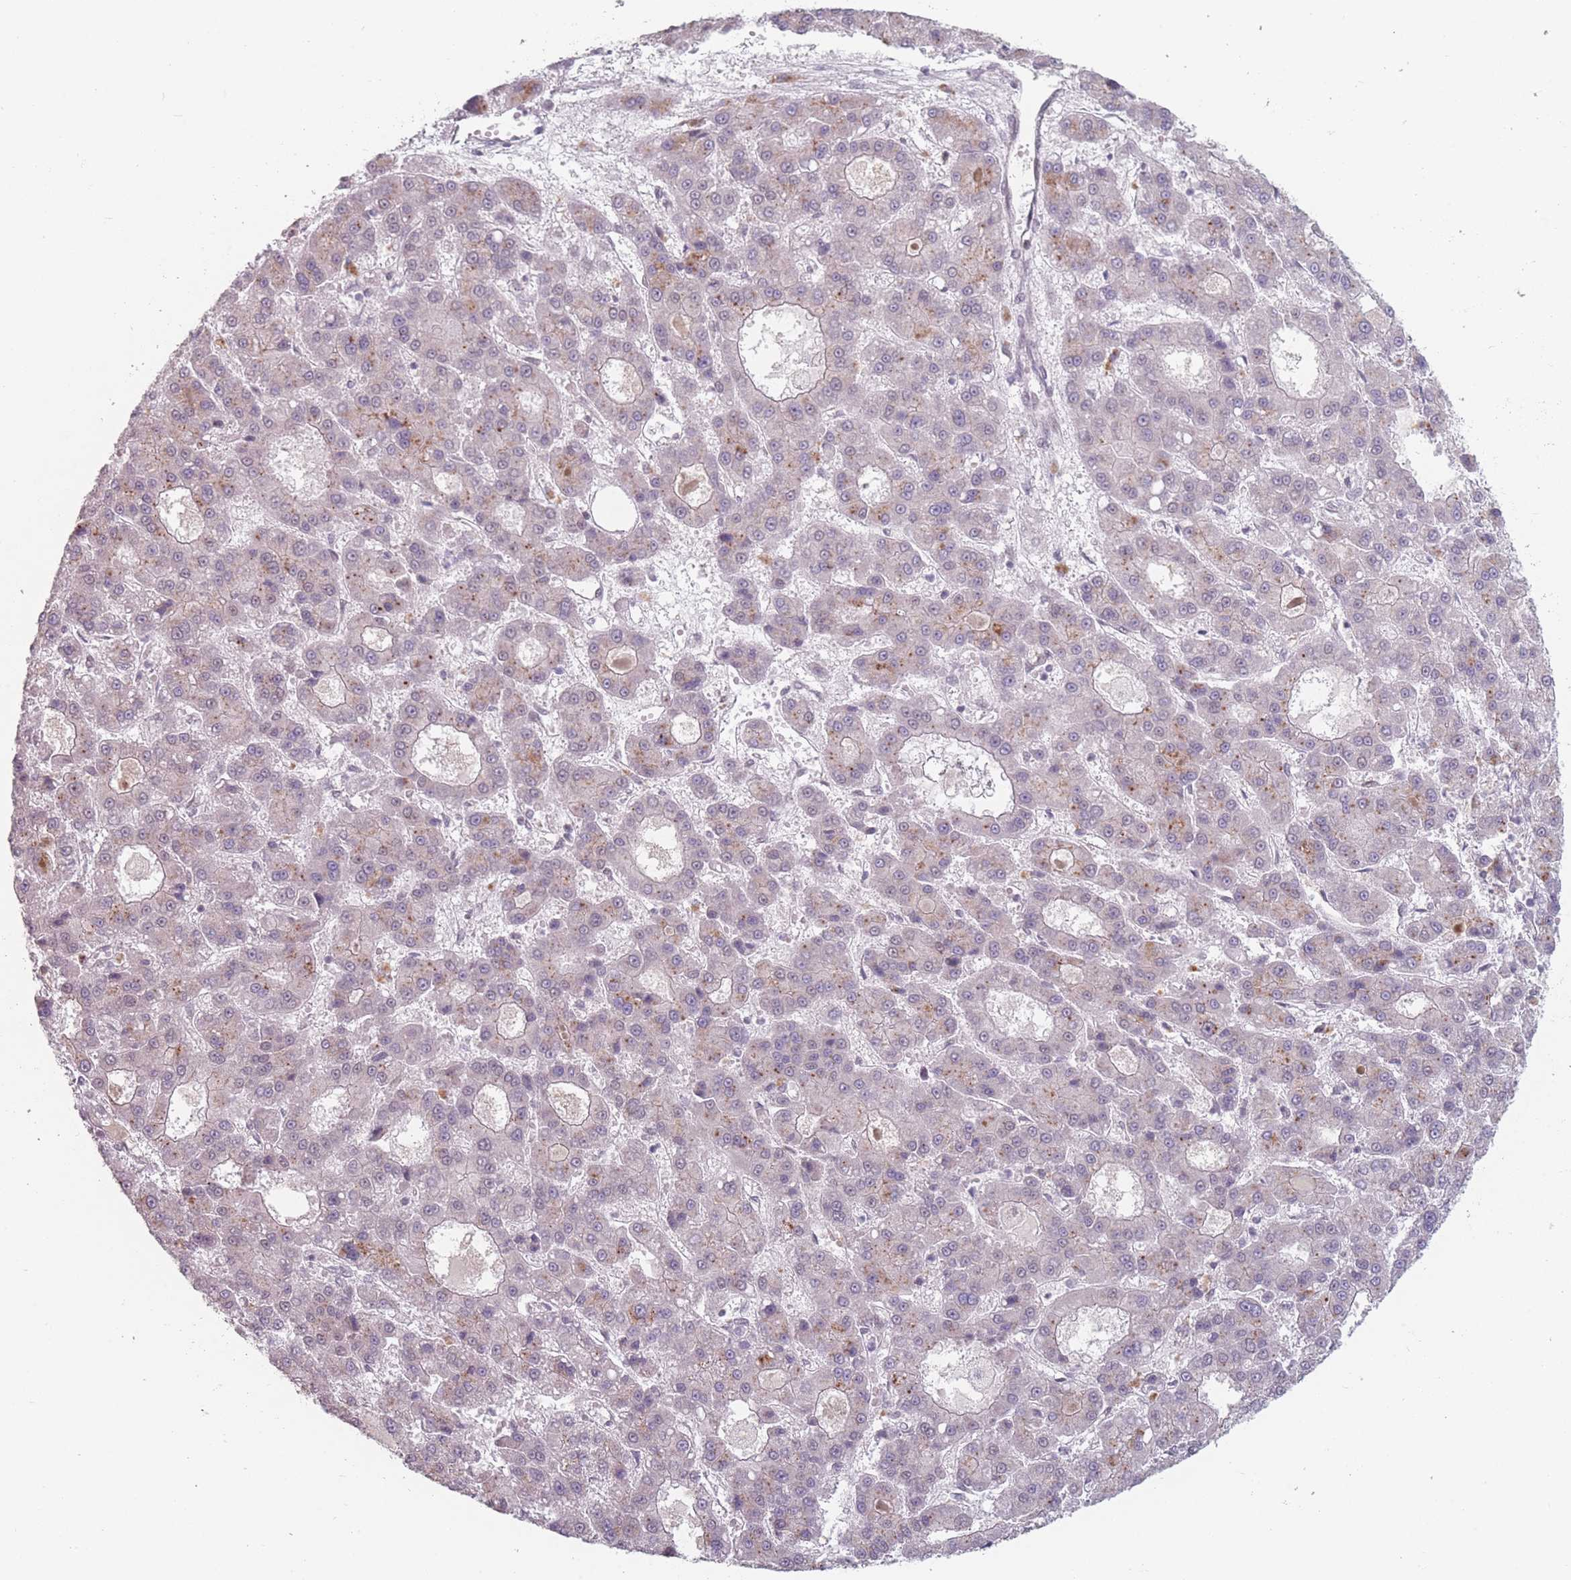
{"staining": {"intensity": "moderate", "quantity": "<25%", "location": "cytoplasmic/membranous"}, "tissue": "liver cancer", "cell_type": "Tumor cells", "image_type": "cancer", "snomed": [{"axis": "morphology", "description": "Carcinoma, Hepatocellular, NOS"}, {"axis": "topography", "description": "Liver"}], "caption": "Immunohistochemical staining of liver cancer (hepatocellular carcinoma) shows low levels of moderate cytoplasmic/membranous protein positivity in approximately <25% of tumor cells. The protein is stained brown, and the nuclei are stained in blue (DAB IHC with brightfield microscopy, high magnification).", "gene": "ZC3H14", "patient": {"sex": "male", "age": 70}}